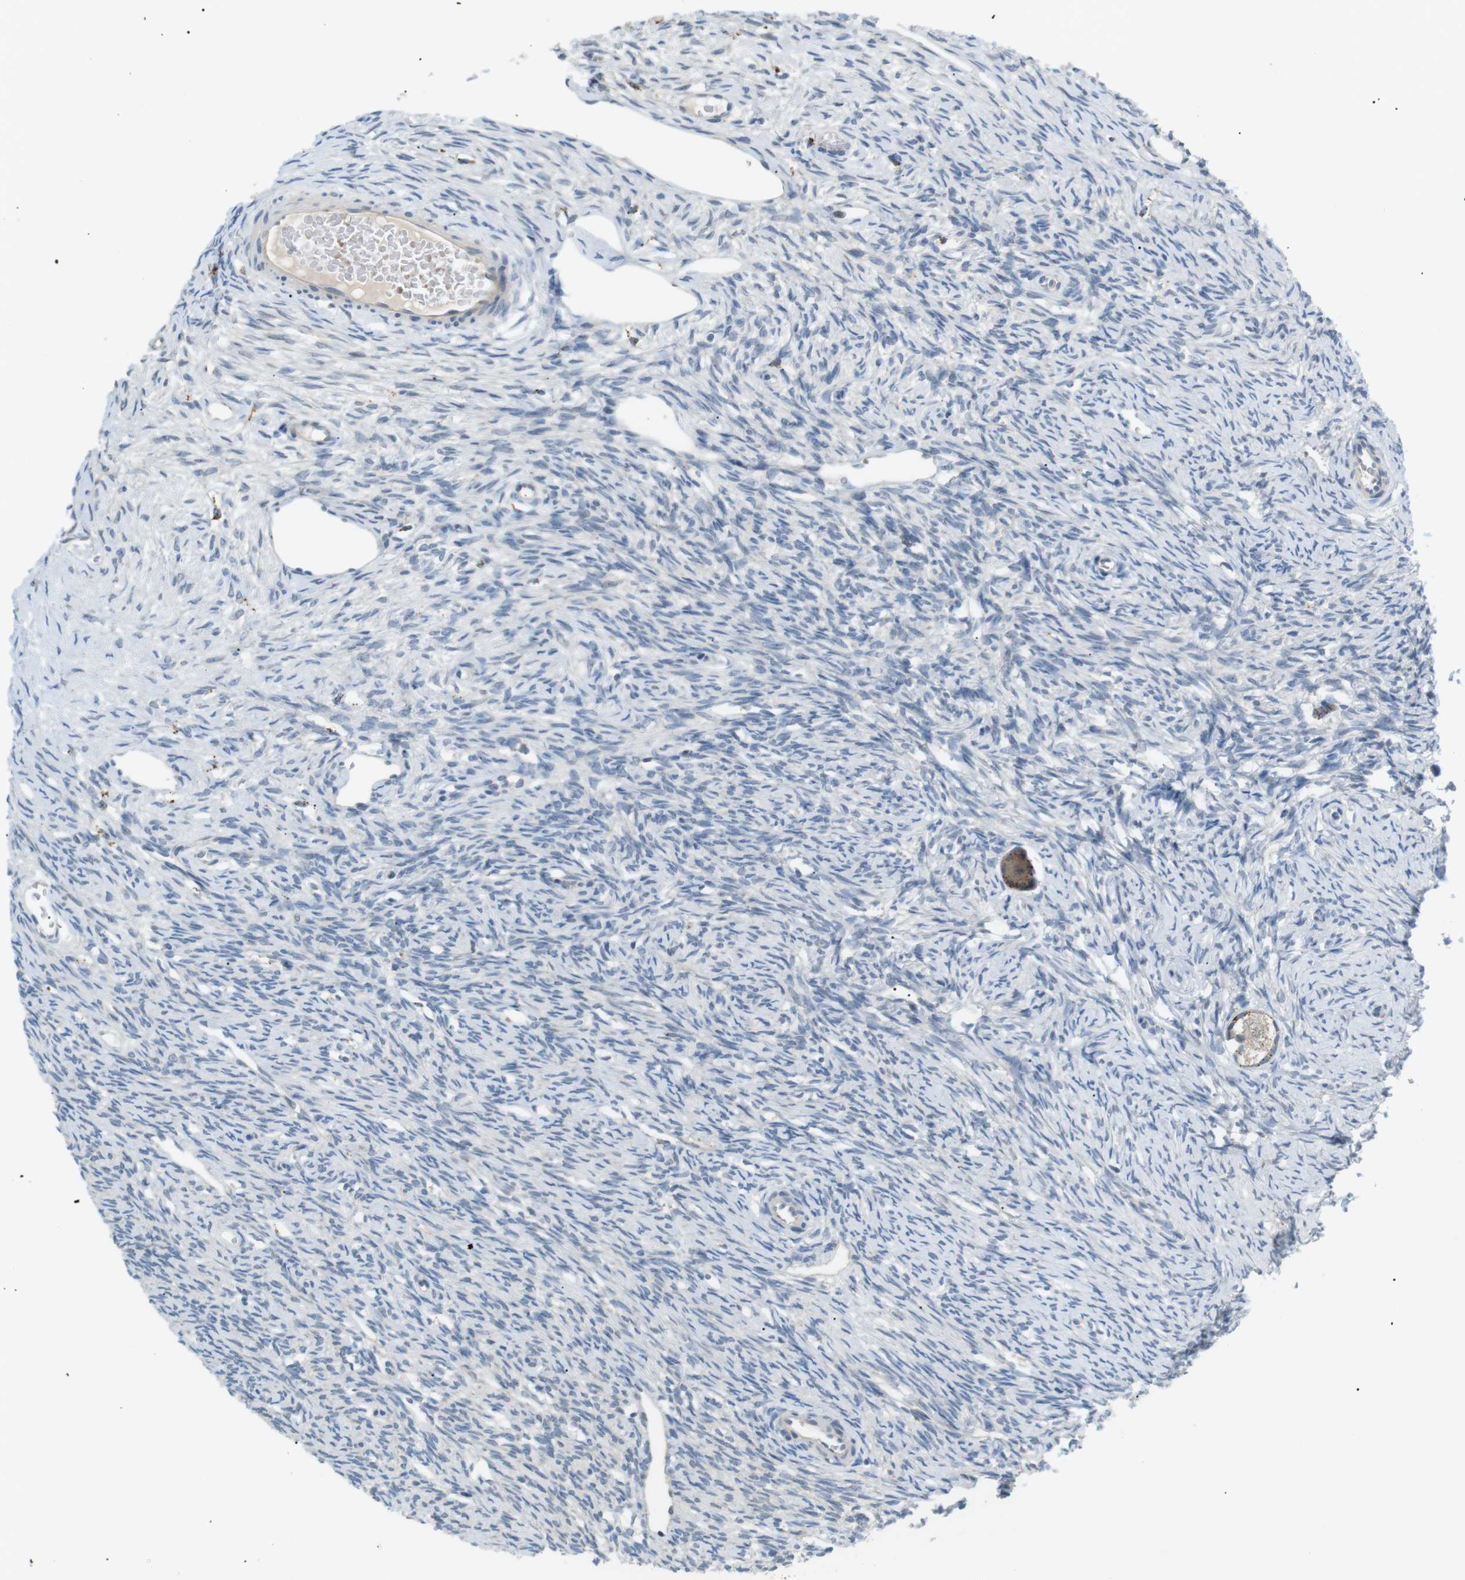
{"staining": {"intensity": "moderate", "quantity": ">75%", "location": "cytoplasmic/membranous"}, "tissue": "ovary", "cell_type": "Follicle cells", "image_type": "normal", "snomed": [{"axis": "morphology", "description": "Normal tissue, NOS"}, {"axis": "topography", "description": "Ovary"}], "caption": "High-magnification brightfield microscopy of benign ovary stained with DAB (3,3'-diaminobenzidine) (brown) and counterstained with hematoxylin (blue). follicle cells exhibit moderate cytoplasmic/membranous positivity is present in about>75% of cells.", "gene": "B4GALNT2", "patient": {"sex": "female", "age": 33}}